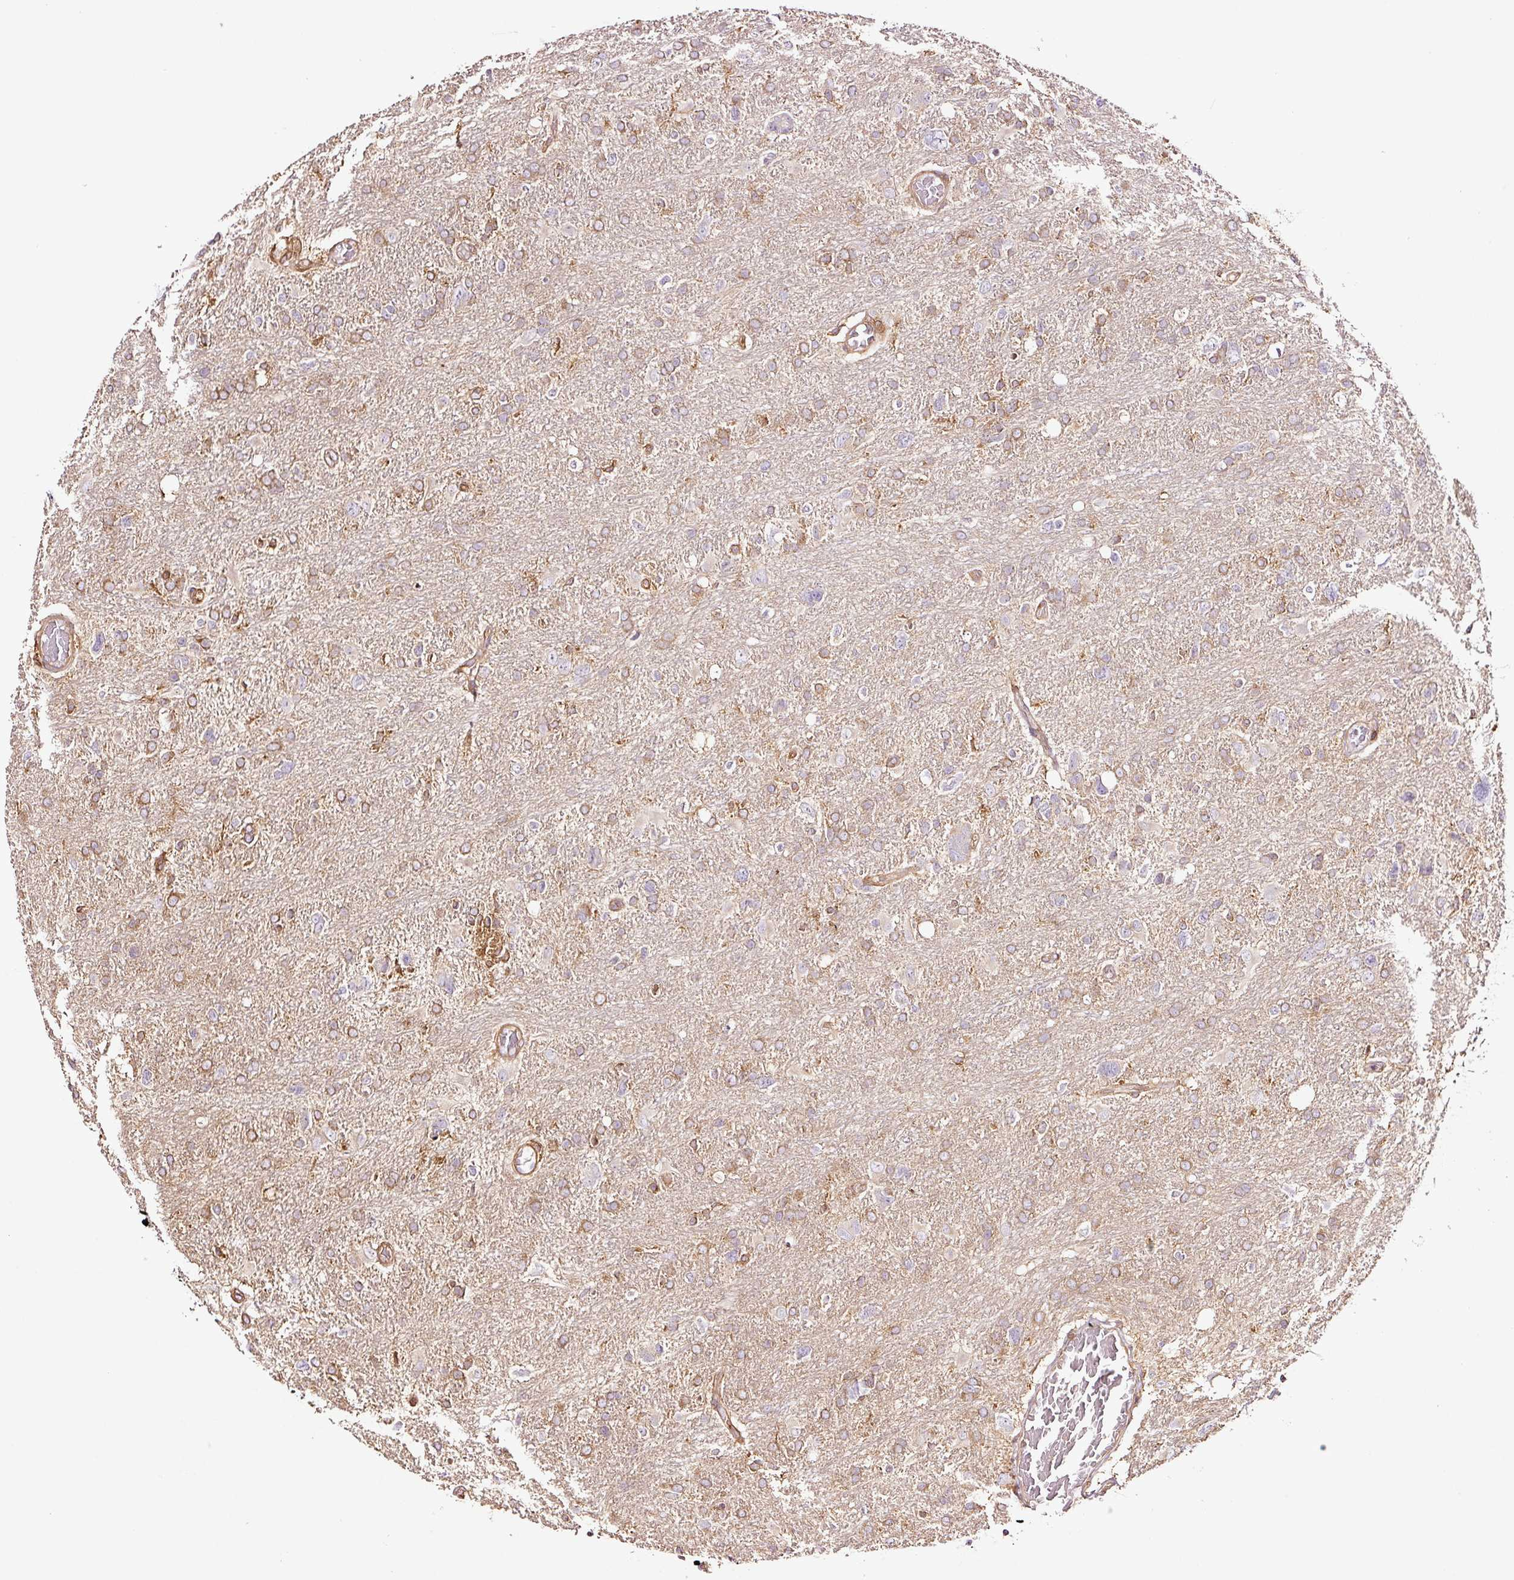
{"staining": {"intensity": "moderate", "quantity": "<25%", "location": "cytoplasmic/membranous"}, "tissue": "glioma", "cell_type": "Tumor cells", "image_type": "cancer", "snomed": [{"axis": "morphology", "description": "Glioma, malignant, High grade"}, {"axis": "topography", "description": "Brain"}], "caption": "There is low levels of moderate cytoplasmic/membranous staining in tumor cells of glioma, as demonstrated by immunohistochemical staining (brown color).", "gene": "METAP1", "patient": {"sex": "male", "age": 61}}